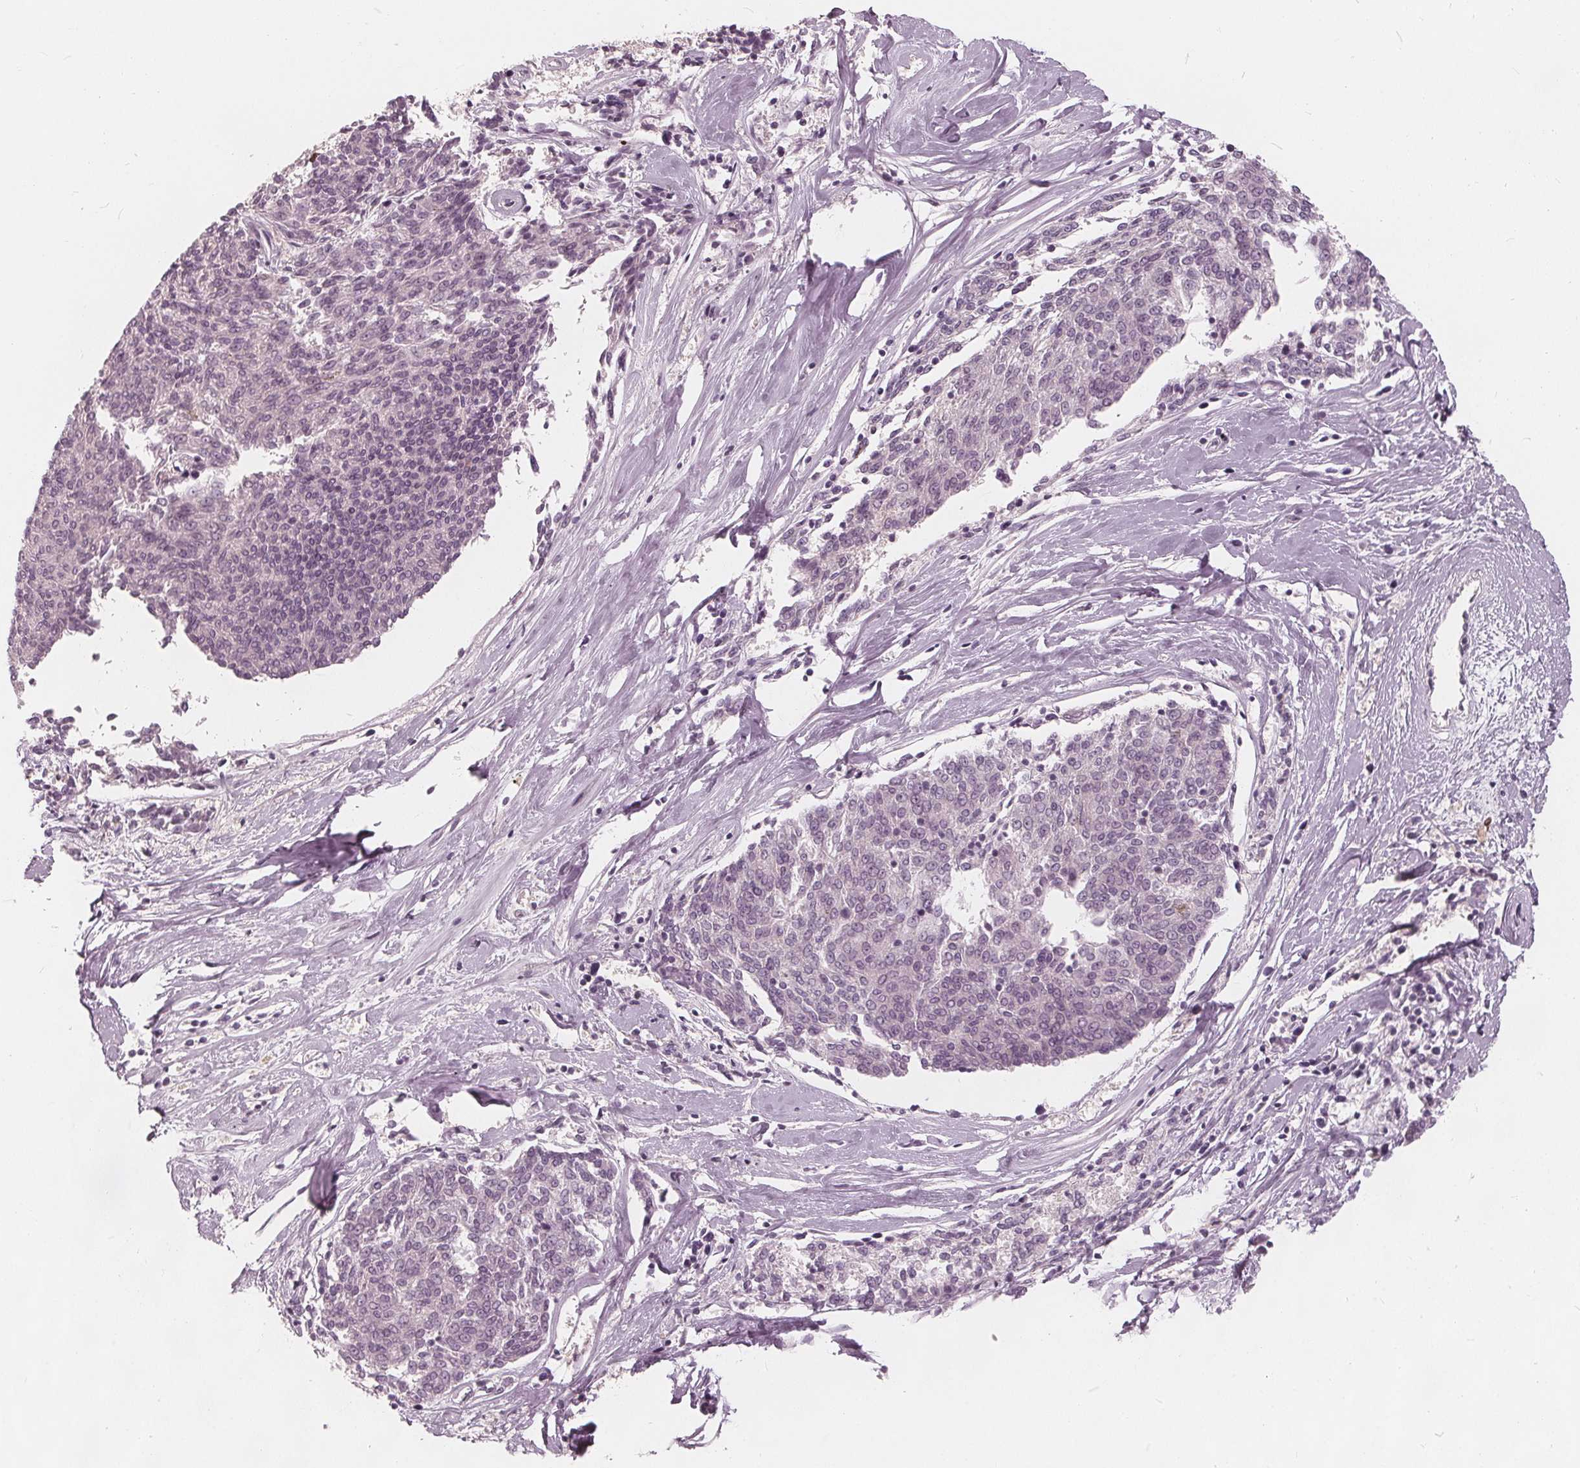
{"staining": {"intensity": "negative", "quantity": "none", "location": "none"}, "tissue": "melanoma", "cell_type": "Tumor cells", "image_type": "cancer", "snomed": [{"axis": "morphology", "description": "Malignant melanoma, NOS"}, {"axis": "topography", "description": "Skin"}], "caption": "A micrograph of human melanoma is negative for staining in tumor cells.", "gene": "SAT2", "patient": {"sex": "female", "age": 72}}